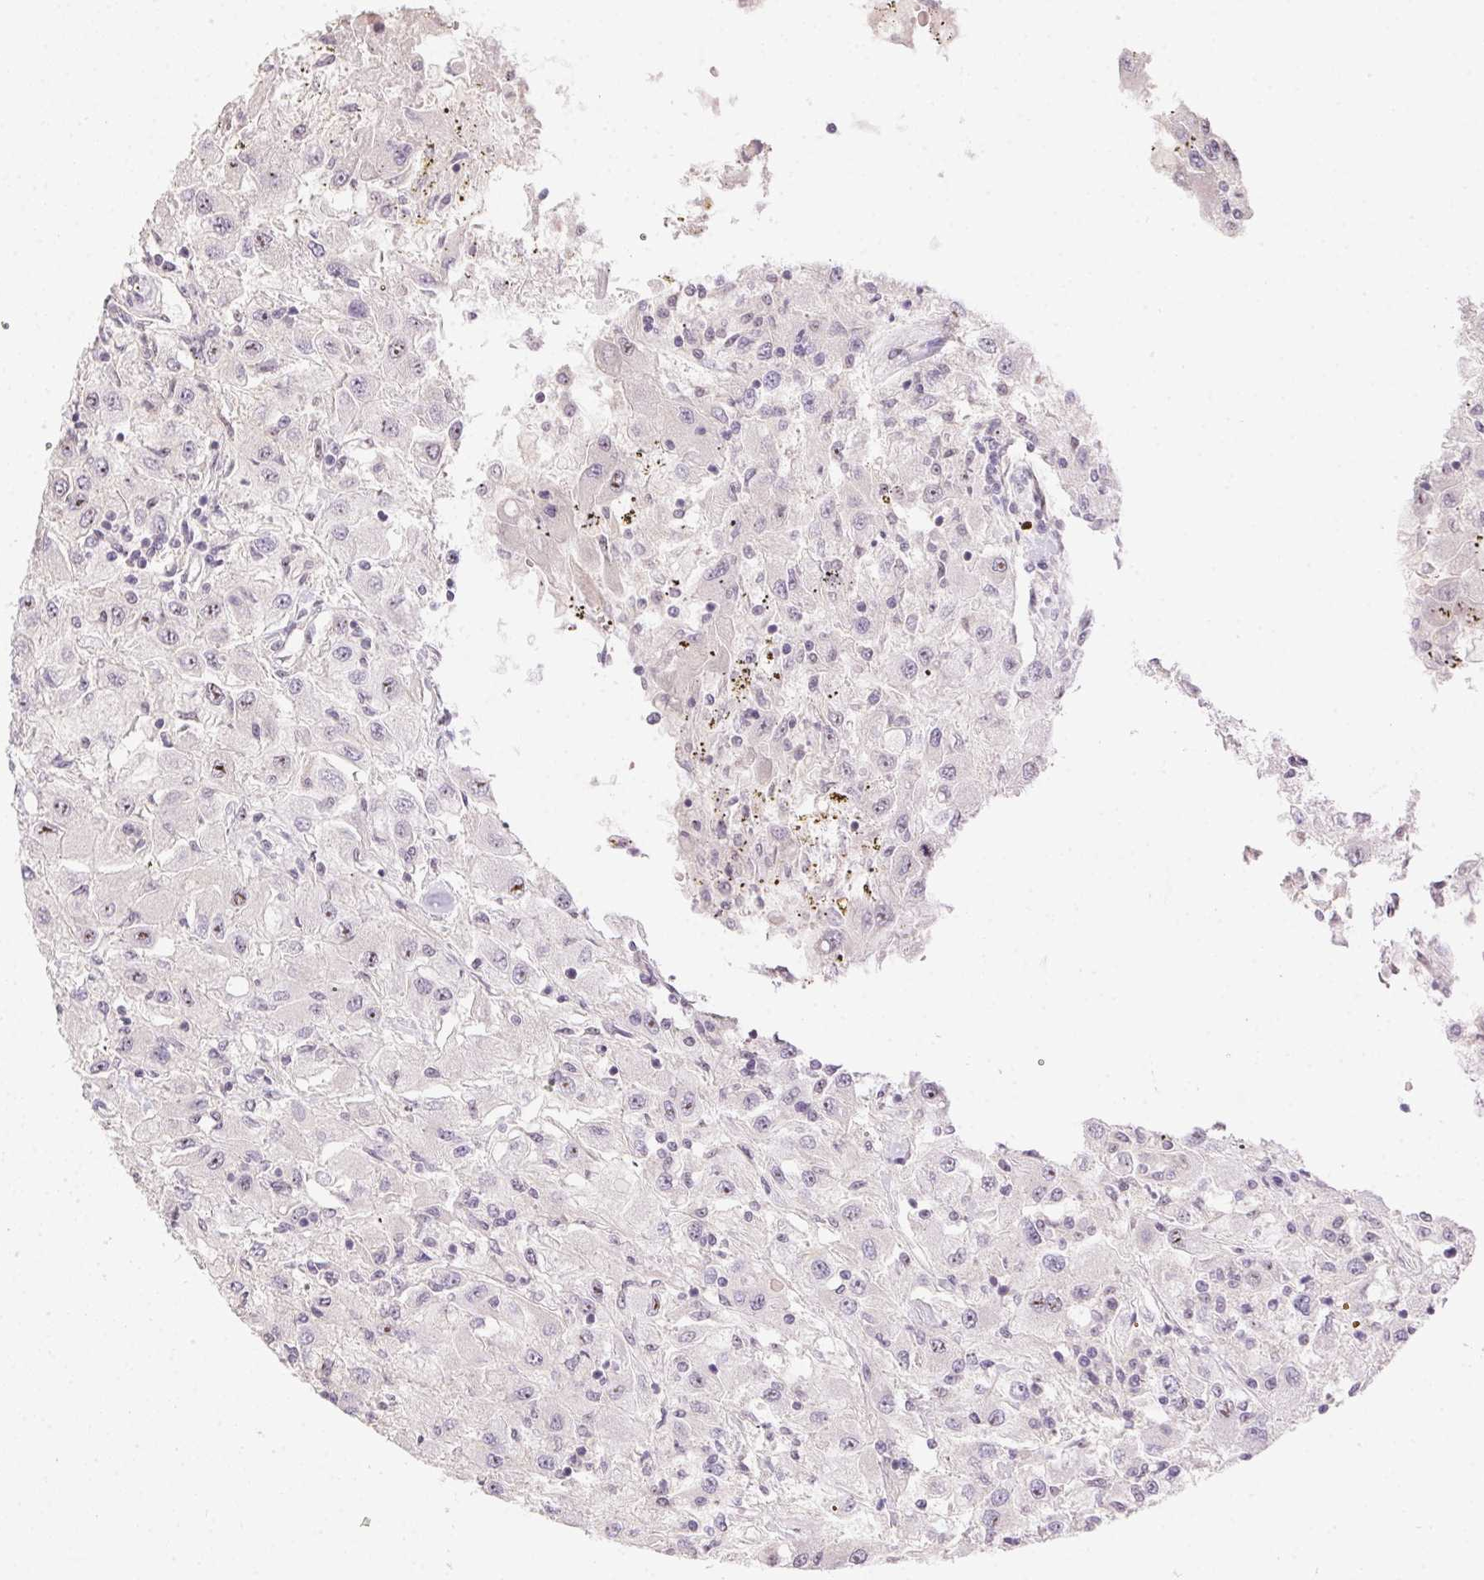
{"staining": {"intensity": "negative", "quantity": "none", "location": "none"}, "tissue": "renal cancer", "cell_type": "Tumor cells", "image_type": "cancer", "snomed": [{"axis": "morphology", "description": "Adenocarcinoma, NOS"}, {"axis": "topography", "description": "Kidney"}], "caption": "Immunohistochemistry (IHC) image of renal adenocarcinoma stained for a protein (brown), which exhibits no staining in tumor cells. (Brightfield microscopy of DAB (3,3'-diaminobenzidine) immunohistochemistry at high magnification).", "gene": "BATF2", "patient": {"sex": "female", "age": 67}}